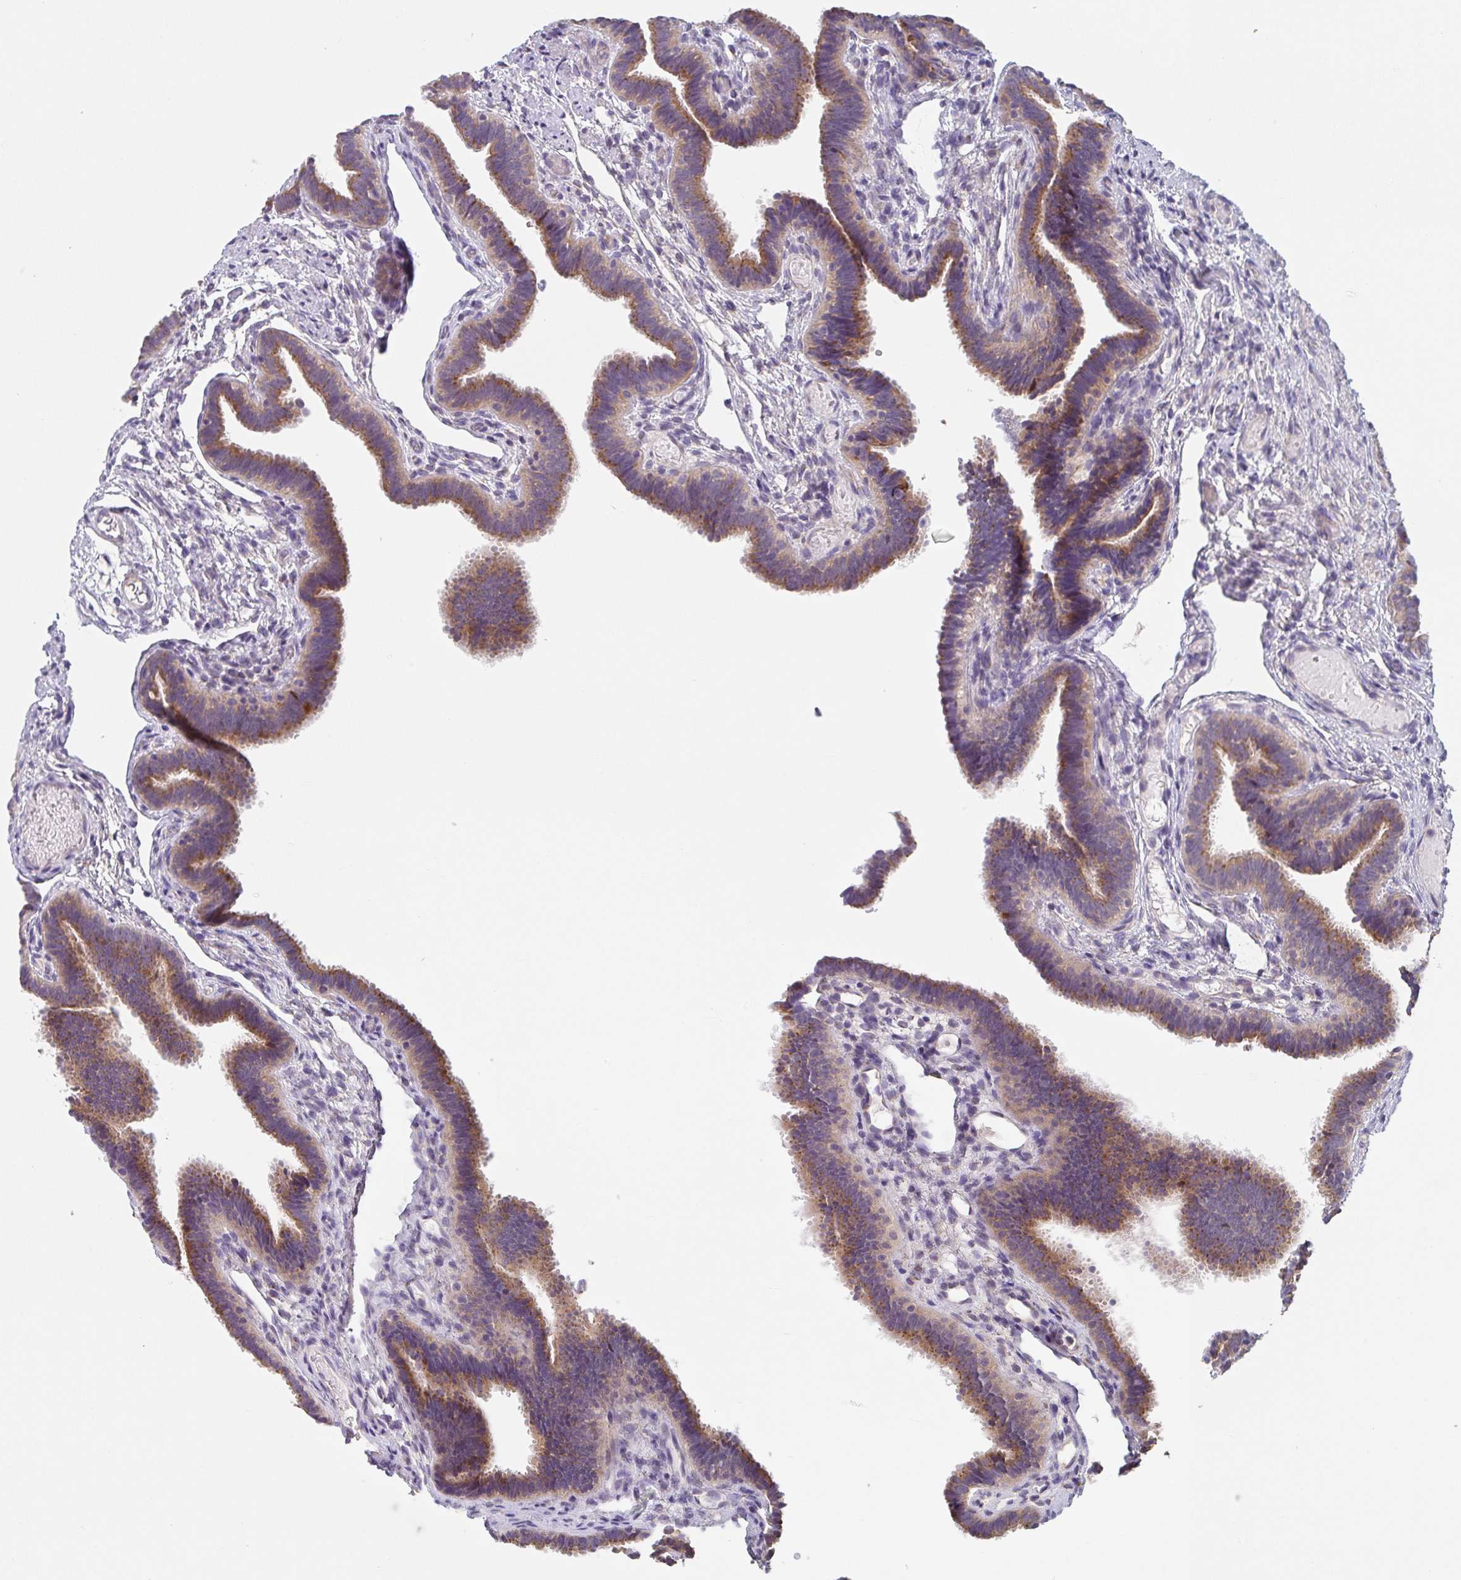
{"staining": {"intensity": "moderate", "quantity": ">75%", "location": "cytoplasmic/membranous"}, "tissue": "fallopian tube", "cell_type": "Glandular cells", "image_type": "normal", "snomed": [{"axis": "morphology", "description": "Normal tissue, NOS"}, {"axis": "topography", "description": "Fallopian tube"}], "caption": "Immunohistochemical staining of unremarkable fallopian tube demonstrates medium levels of moderate cytoplasmic/membranous staining in about >75% of glandular cells. The staining was performed using DAB (3,3'-diaminobenzidine) to visualize the protein expression in brown, while the nuclei were stained in blue with hematoxylin (Magnification: 20x).", "gene": "TSPAN31", "patient": {"sex": "female", "age": 37}}